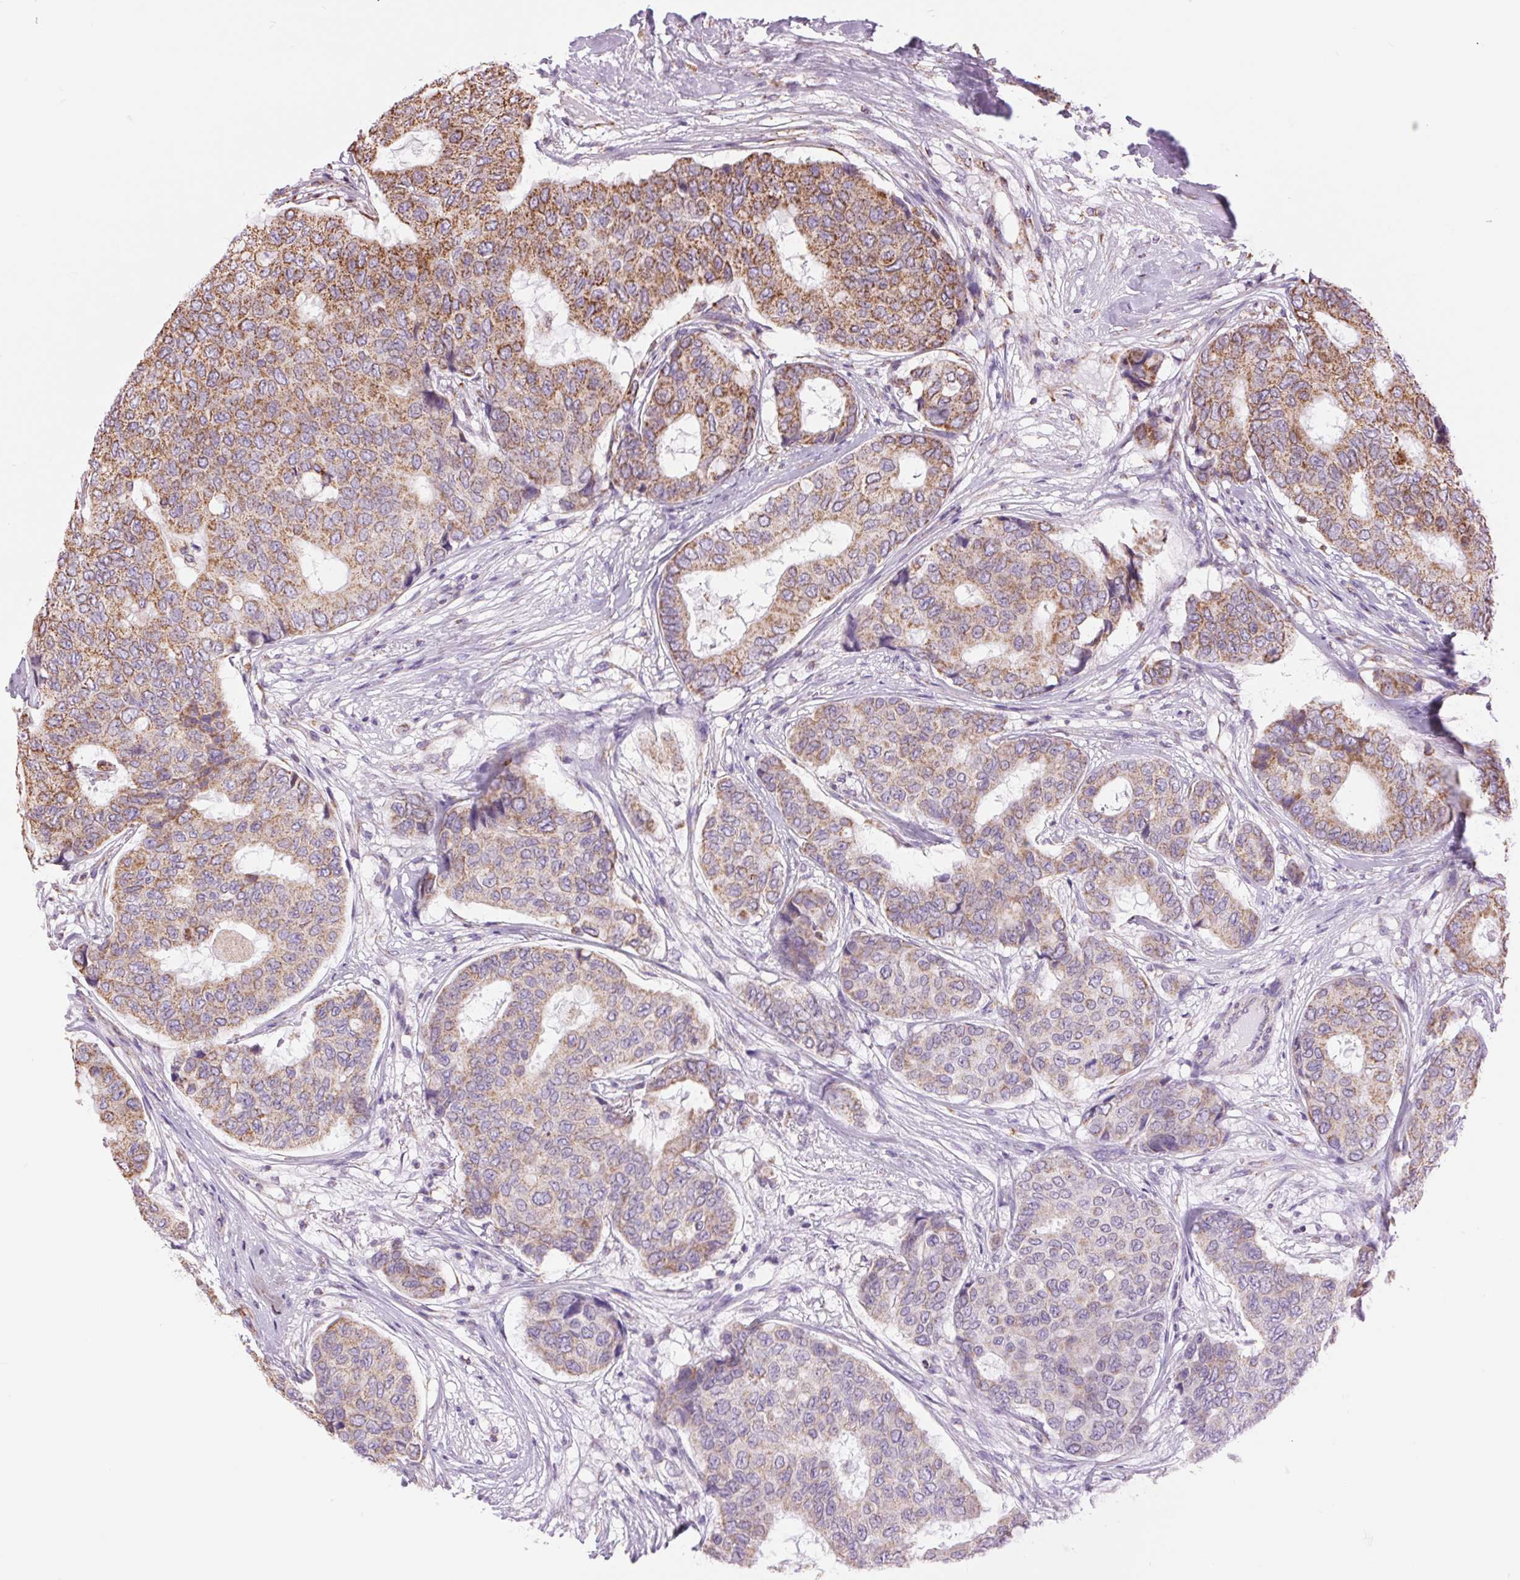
{"staining": {"intensity": "moderate", "quantity": "25%-75%", "location": "cytoplasmic/membranous"}, "tissue": "breast cancer", "cell_type": "Tumor cells", "image_type": "cancer", "snomed": [{"axis": "morphology", "description": "Duct carcinoma"}, {"axis": "topography", "description": "Breast"}], "caption": "Immunohistochemical staining of breast cancer demonstrates medium levels of moderate cytoplasmic/membranous protein expression in about 25%-75% of tumor cells. (brown staining indicates protein expression, while blue staining denotes nuclei).", "gene": "ATP5PB", "patient": {"sex": "female", "age": 75}}